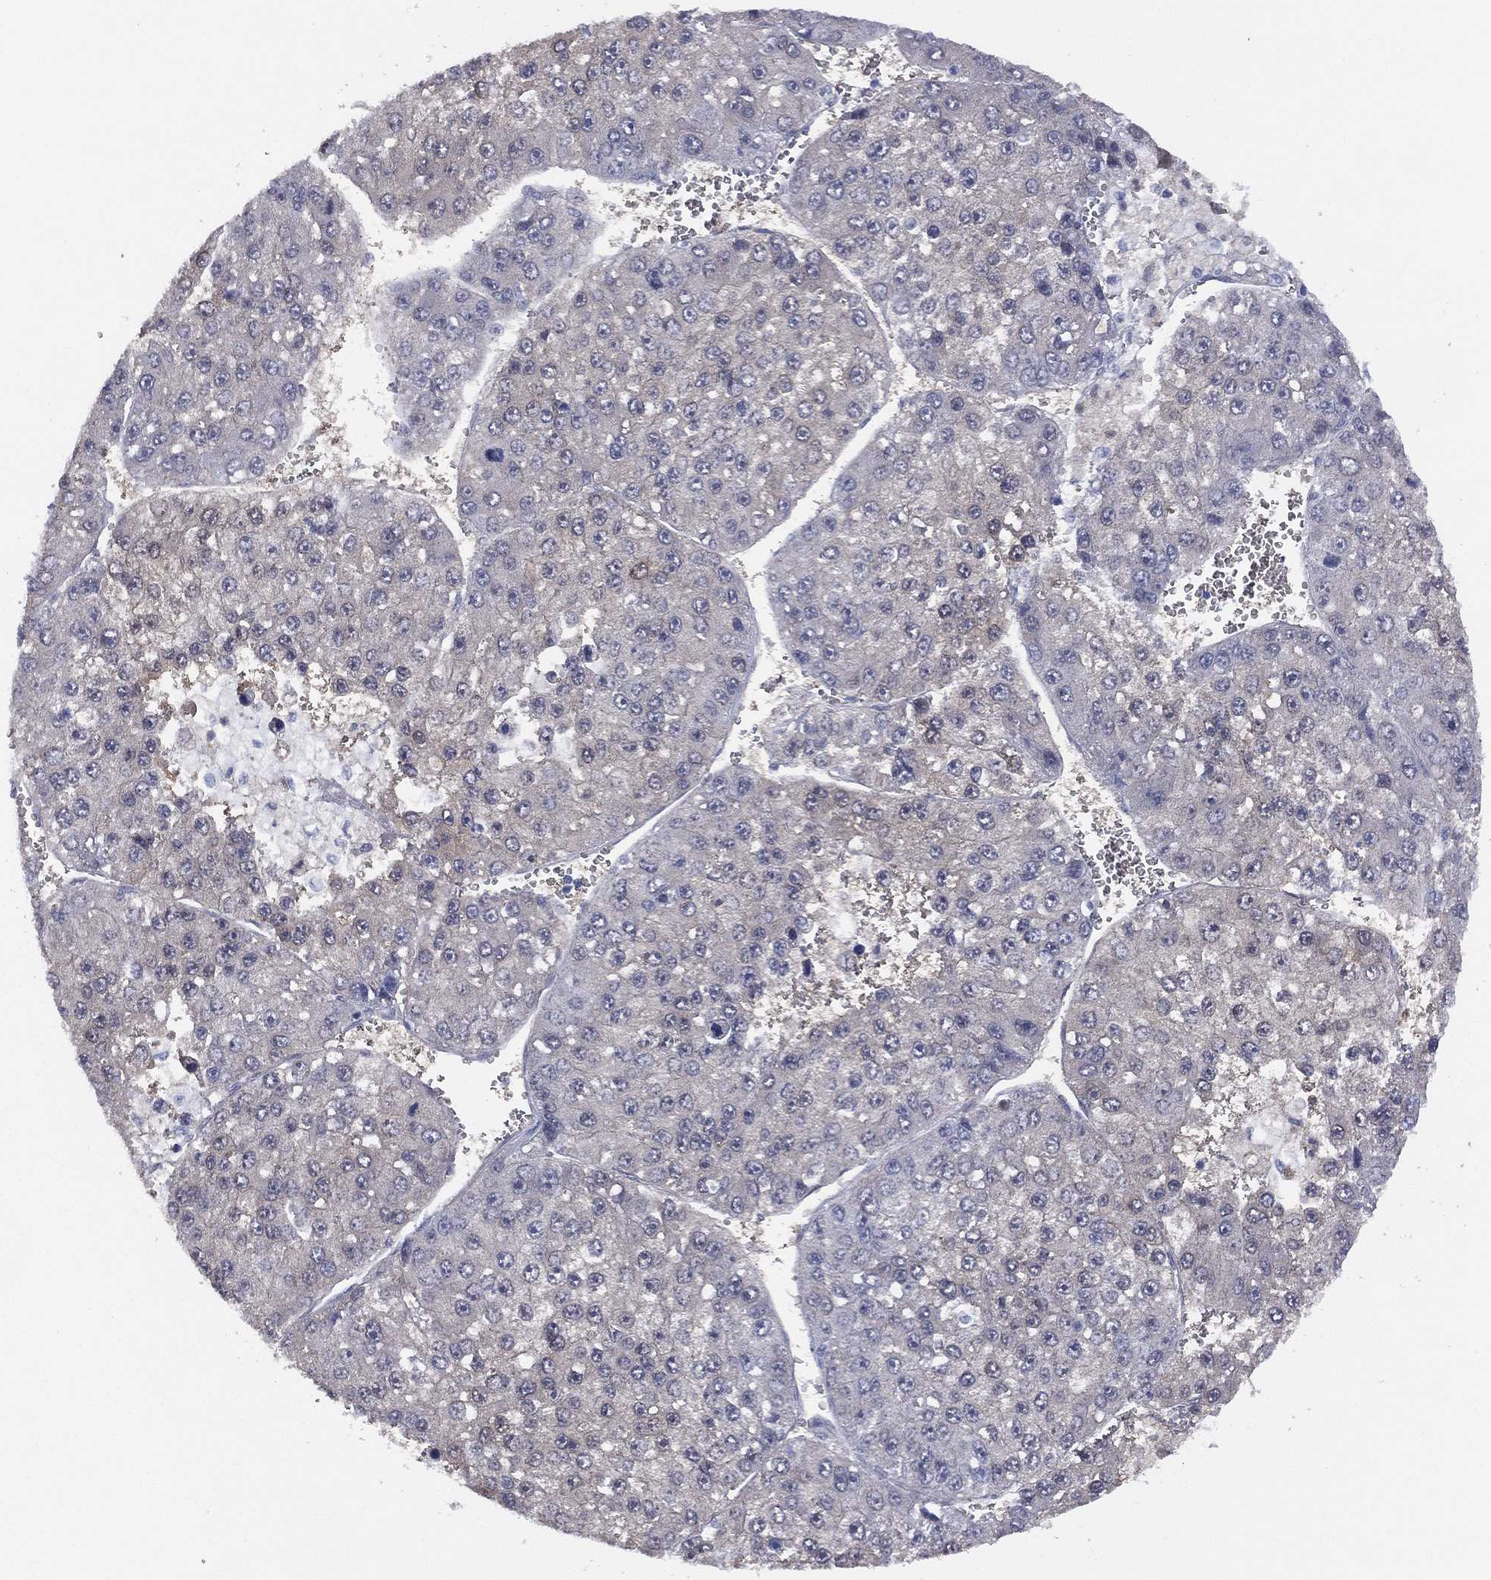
{"staining": {"intensity": "negative", "quantity": "none", "location": "none"}, "tissue": "liver cancer", "cell_type": "Tumor cells", "image_type": "cancer", "snomed": [{"axis": "morphology", "description": "Carcinoma, Hepatocellular, NOS"}, {"axis": "topography", "description": "Liver"}], "caption": "A micrograph of liver cancer stained for a protein exhibits no brown staining in tumor cells.", "gene": "DDAH1", "patient": {"sex": "female", "age": 73}}